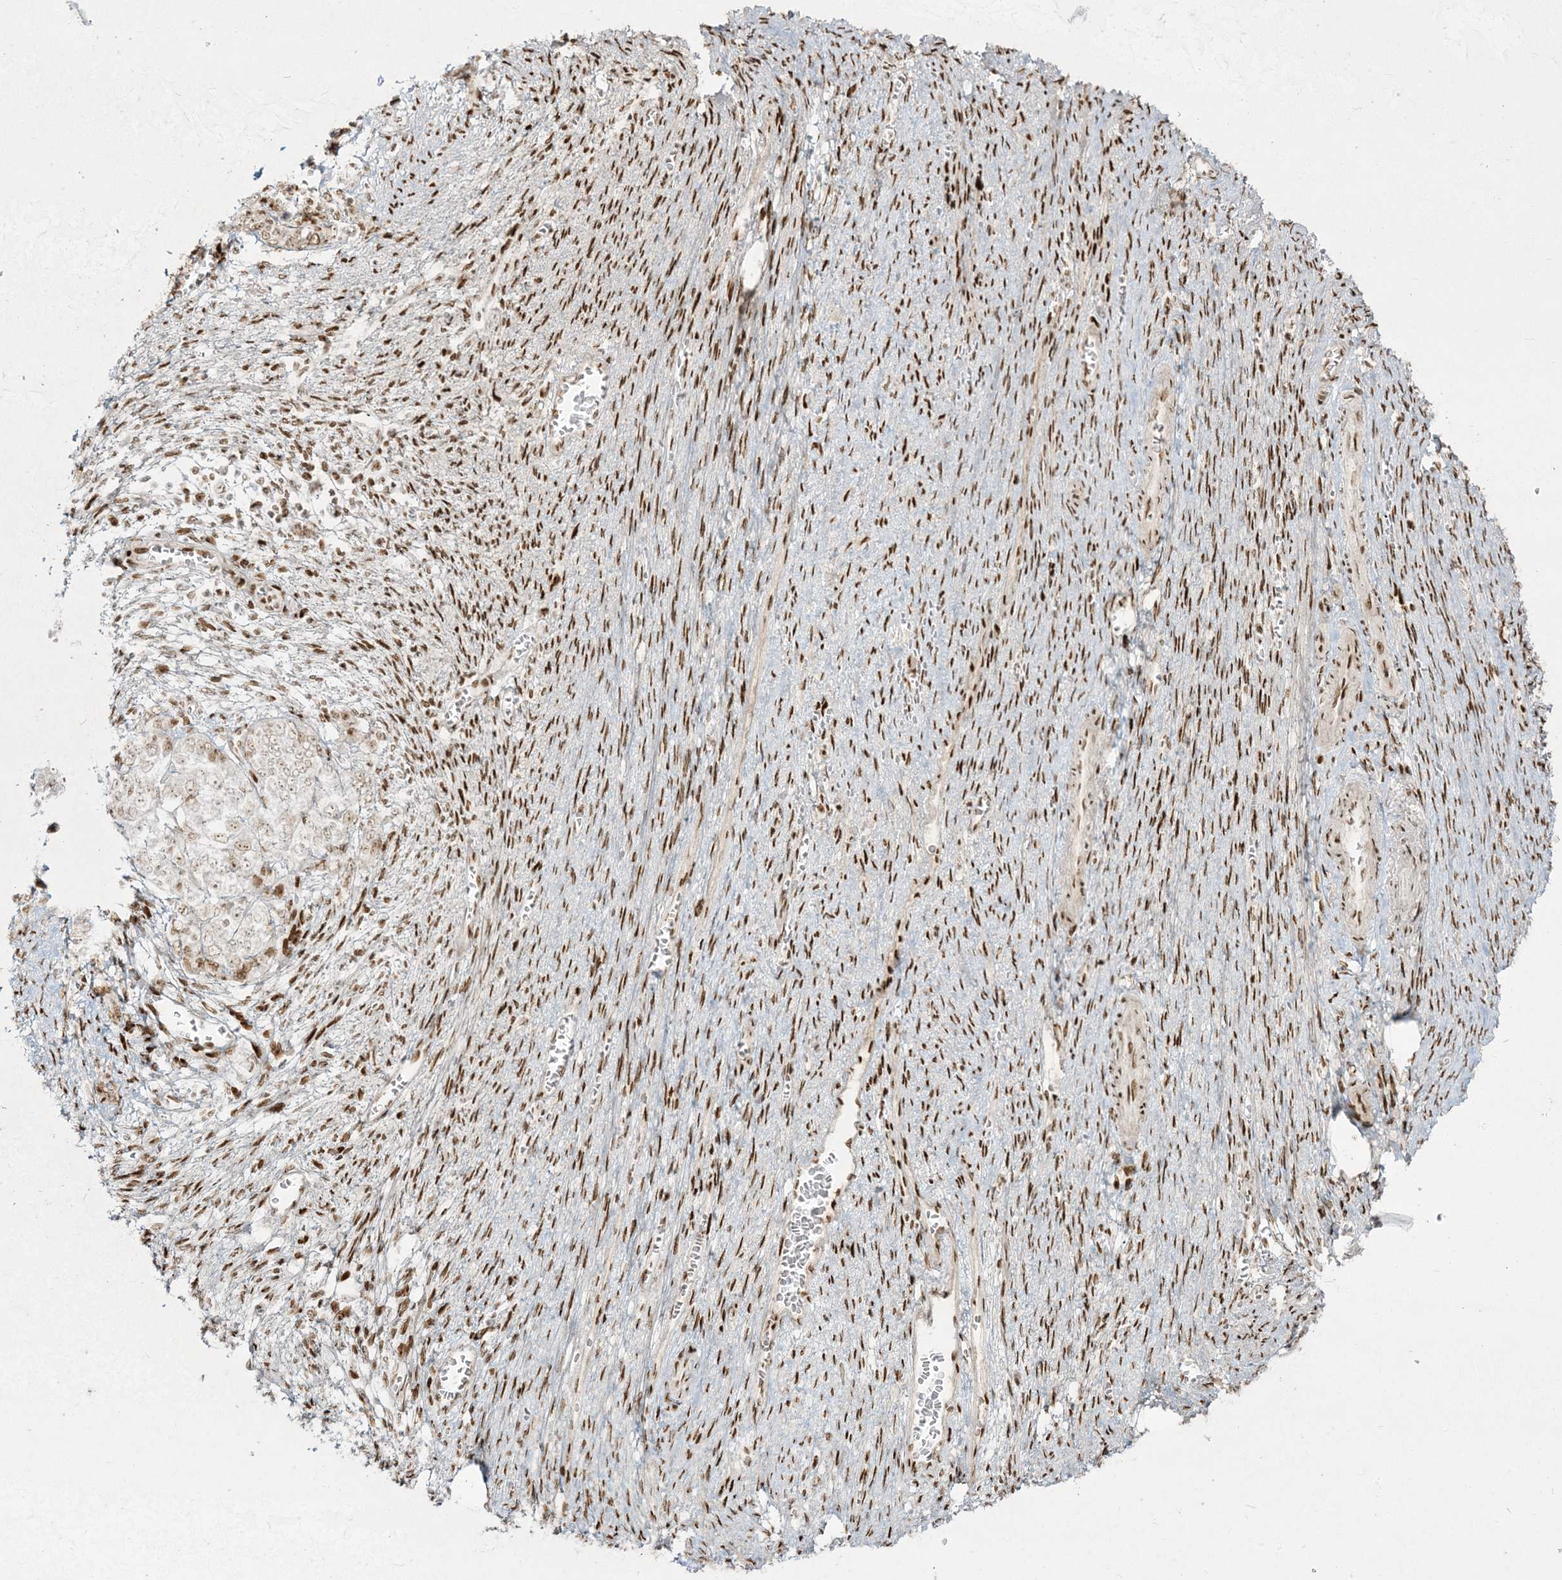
{"staining": {"intensity": "moderate", "quantity": "25%-75%", "location": "nuclear"}, "tissue": "ovarian cancer", "cell_type": "Tumor cells", "image_type": "cancer", "snomed": [{"axis": "morphology", "description": "Cystadenocarcinoma, serous, NOS"}, {"axis": "topography", "description": "Ovary"}], "caption": "Ovarian cancer stained with a brown dye reveals moderate nuclear positive expression in about 25%-75% of tumor cells.", "gene": "RBM10", "patient": {"sex": "female", "age": 44}}